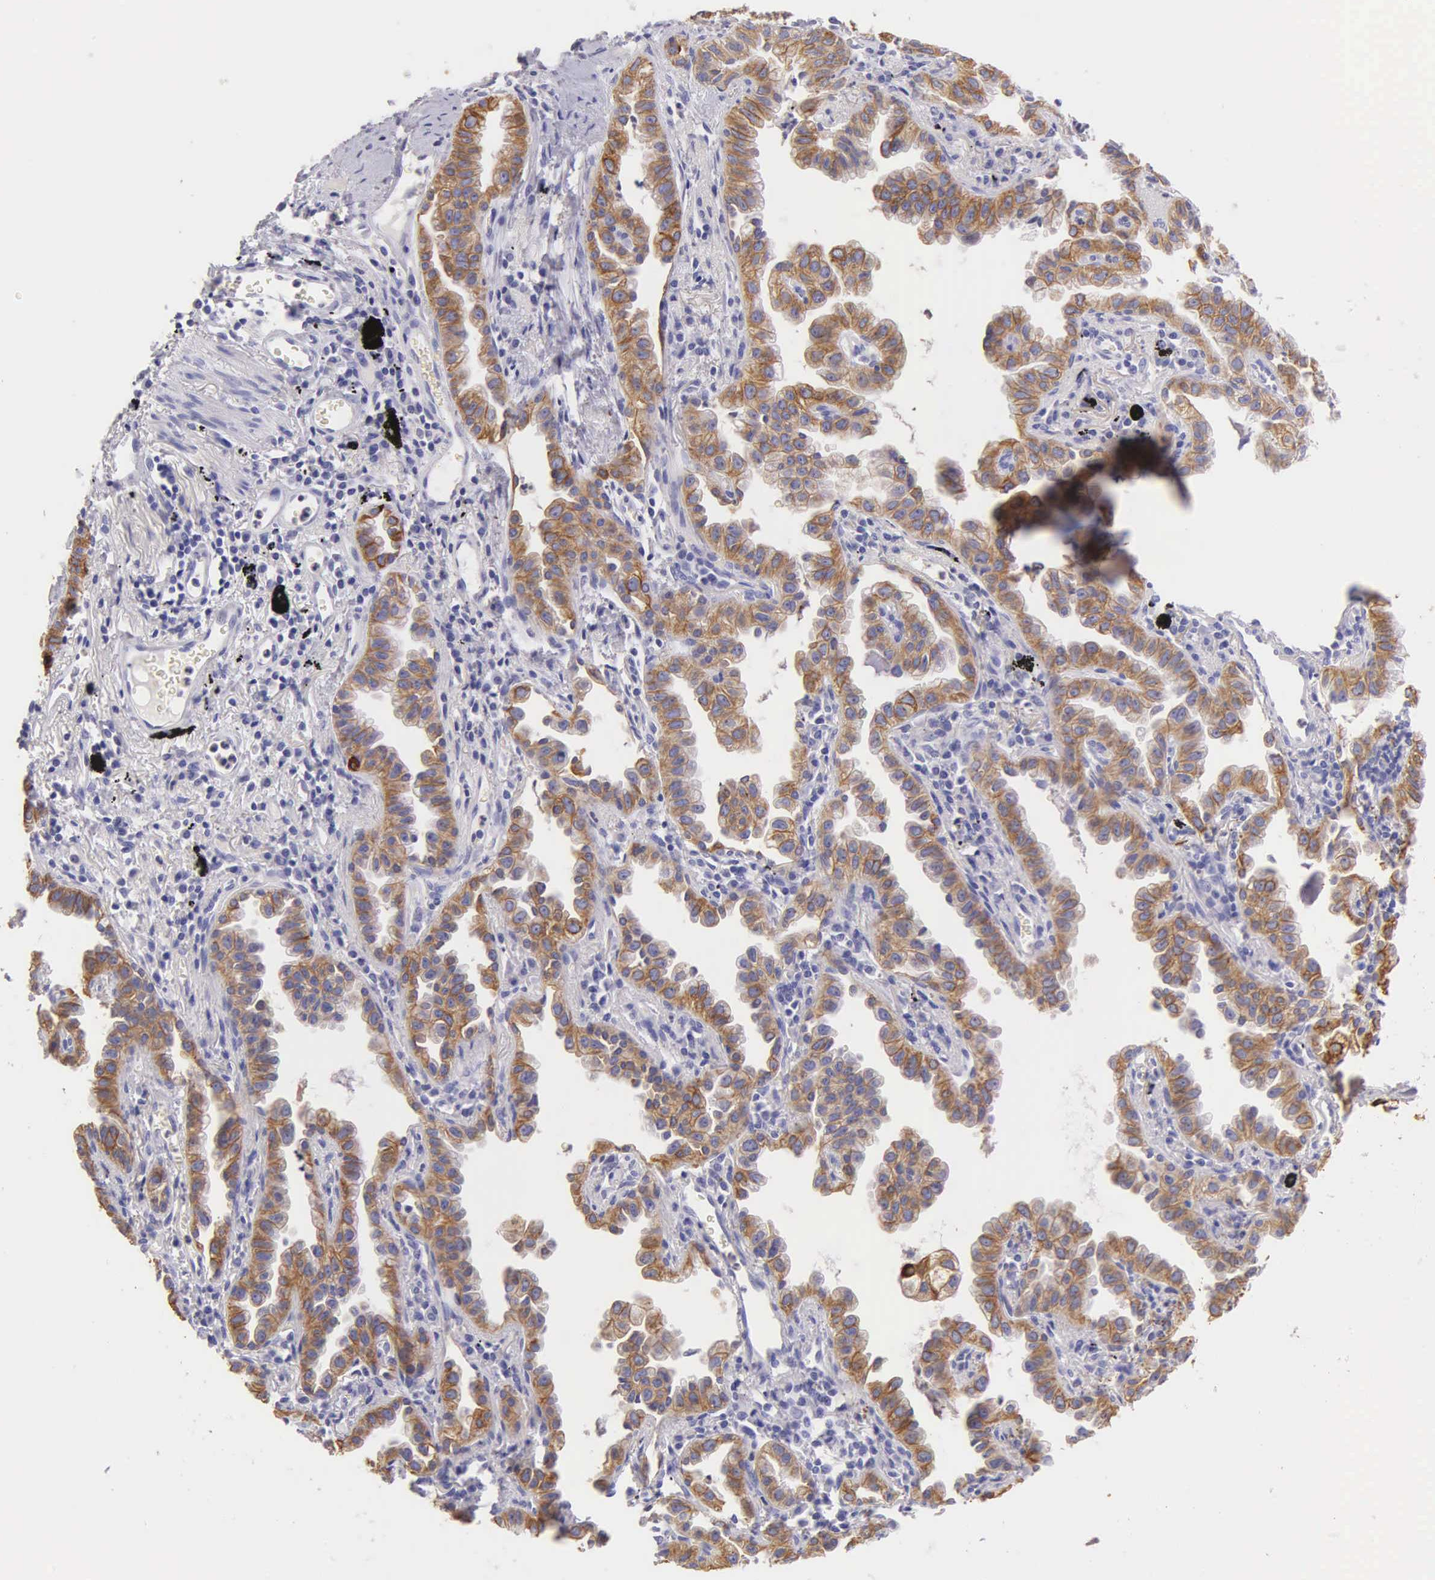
{"staining": {"intensity": "moderate", "quantity": ">75%", "location": "cytoplasmic/membranous"}, "tissue": "lung cancer", "cell_type": "Tumor cells", "image_type": "cancer", "snomed": [{"axis": "morphology", "description": "Adenocarcinoma, NOS"}, {"axis": "topography", "description": "Lung"}], "caption": "Tumor cells display medium levels of moderate cytoplasmic/membranous staining in approximately >75% of cells in lung cancer (adenocarcinoma).", "gene": "KRT17", "patient": {"sex": "female", "age": 50}}